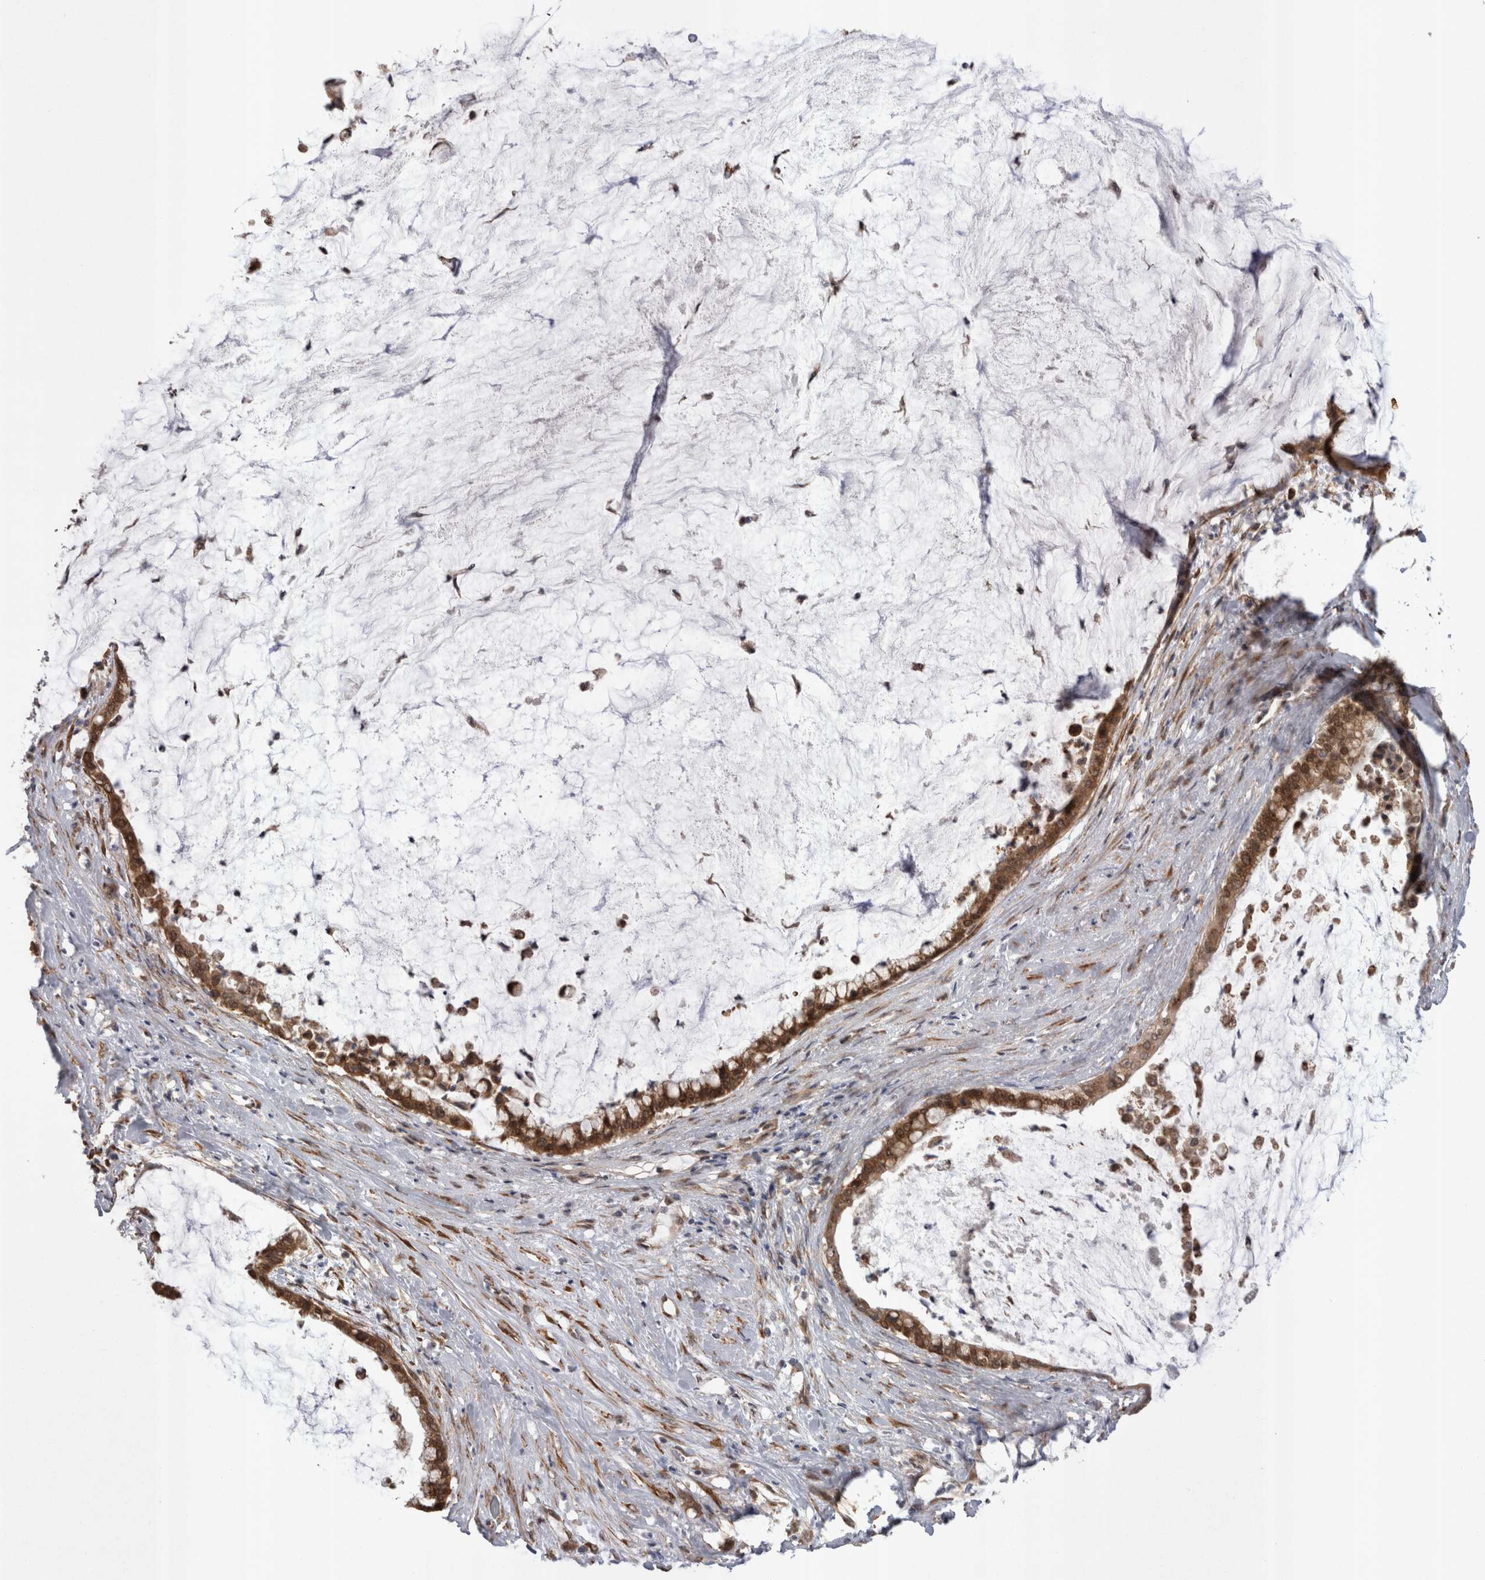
{"staining": {"intensity": "strong", "quantity": ">75%", "location": "cytoplasmic/membranous,nuclear"}, "tissue": "pancreatic cancer", "cell_type": "Tumor cells", "image_type": "cancer", "snomed": [{"axis": "morphology", "description": "Adenocarcinoma, NOS"}, {"axis": "topography", "description": "Pancreas"}], "caption": "The immunohistochemical stain shows strong cytoplasmic/membranous and nuclear expression in tumor cells of pancreatic cancer (adenocarcinoma) tissue. (DAB IHC, brown staining for protein, blue staining for nuclei).", "gene": "EXOSC4", "patient": {"sex": "male", "age": 41}}